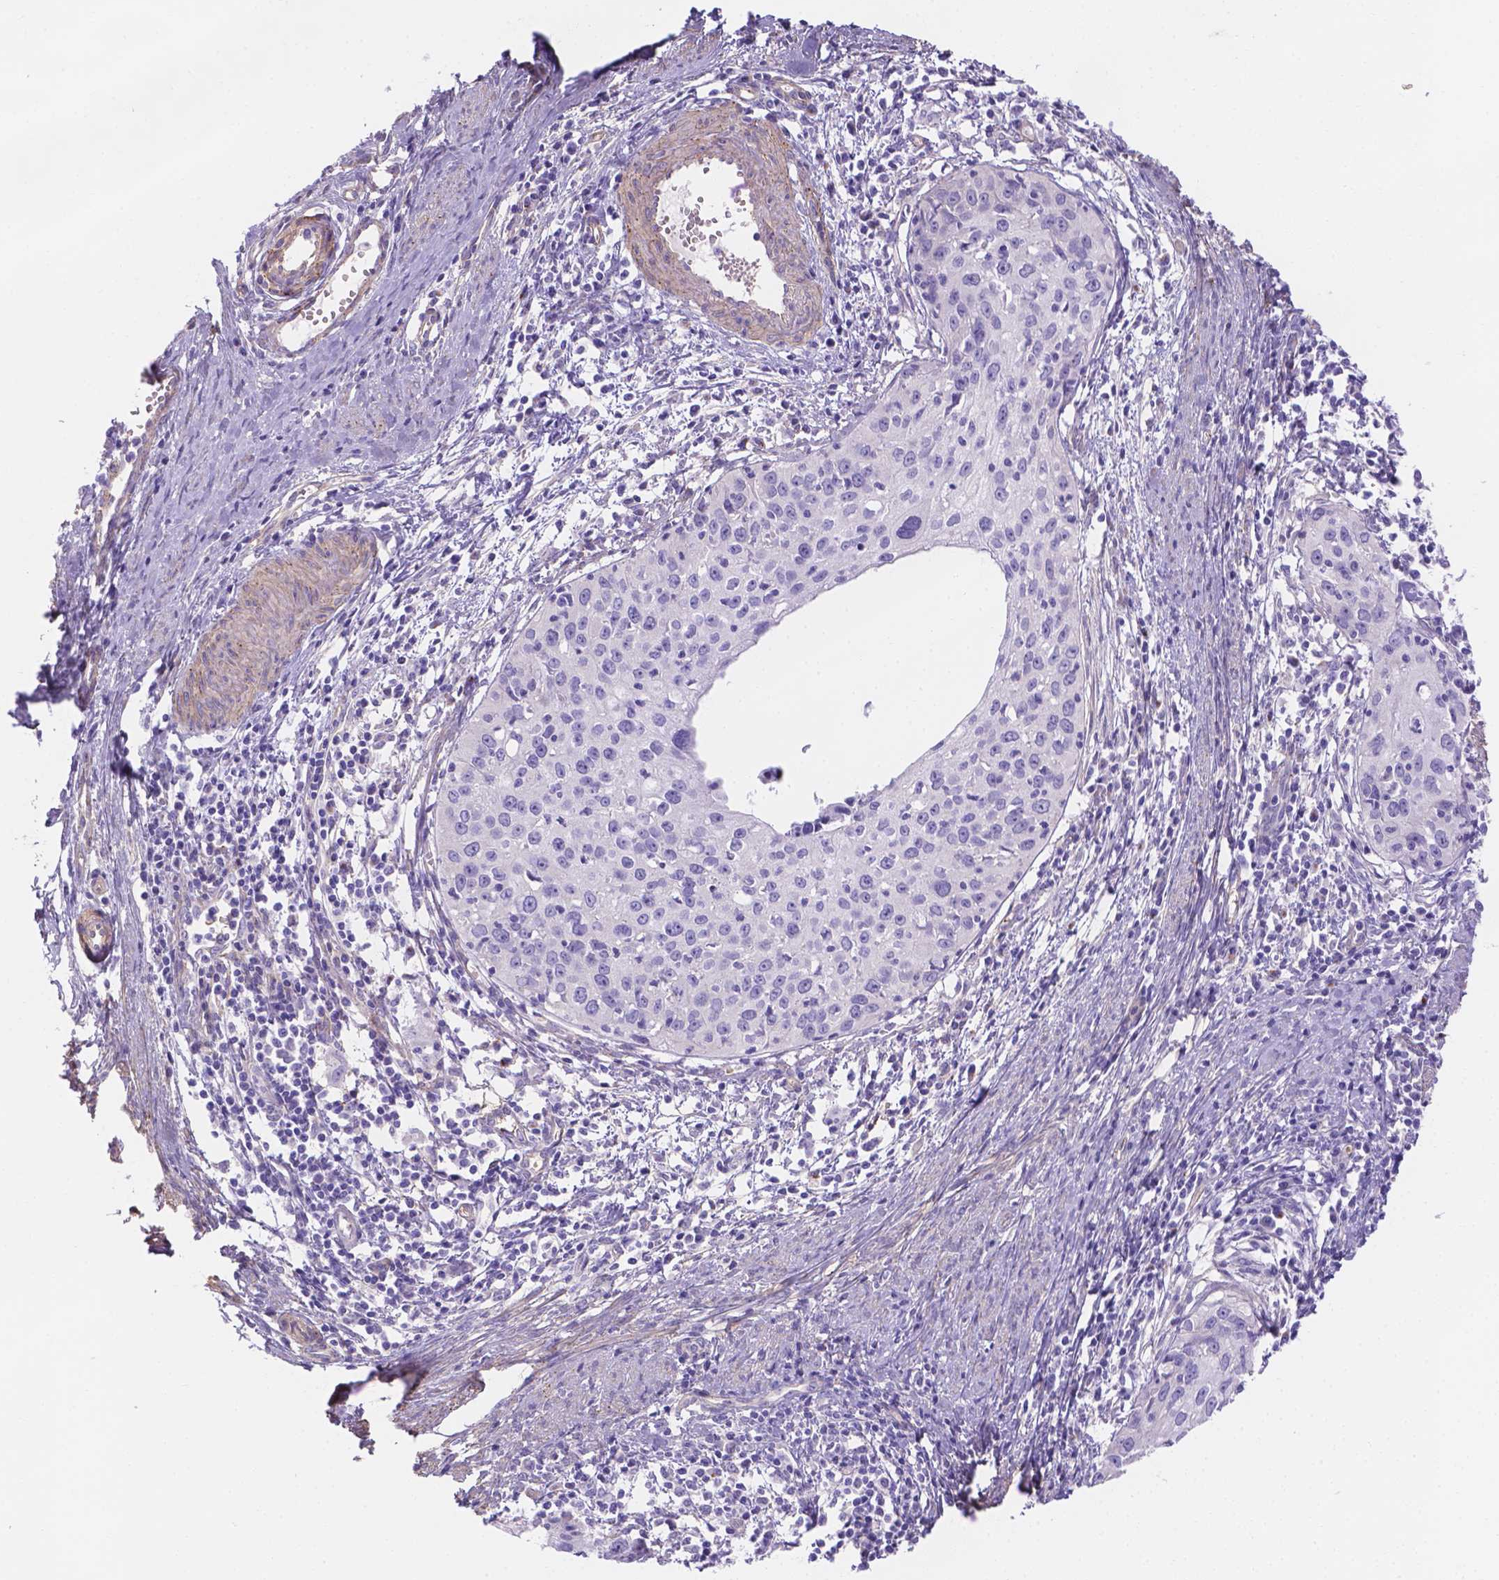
{"staining": {"intensity": "negative", "quantity": "none", "location": "none"}, "tissue": "cervical cancer", "cell_type": "Tumor cells", "image_type": "cancer", "snomed": [{"axis": "morphology", "description": "Squamous cell carcinoma, NOS"}, {"axis": "topography", "description": "Cervix"}], "caption": "This is a histopathology image of IHC staining of cervical cancer (squamous cell carcinoma), which shows no staining in tumor cells.", "gene": "SLC40A1", "patient": {"sex": "female", "age": 40}}